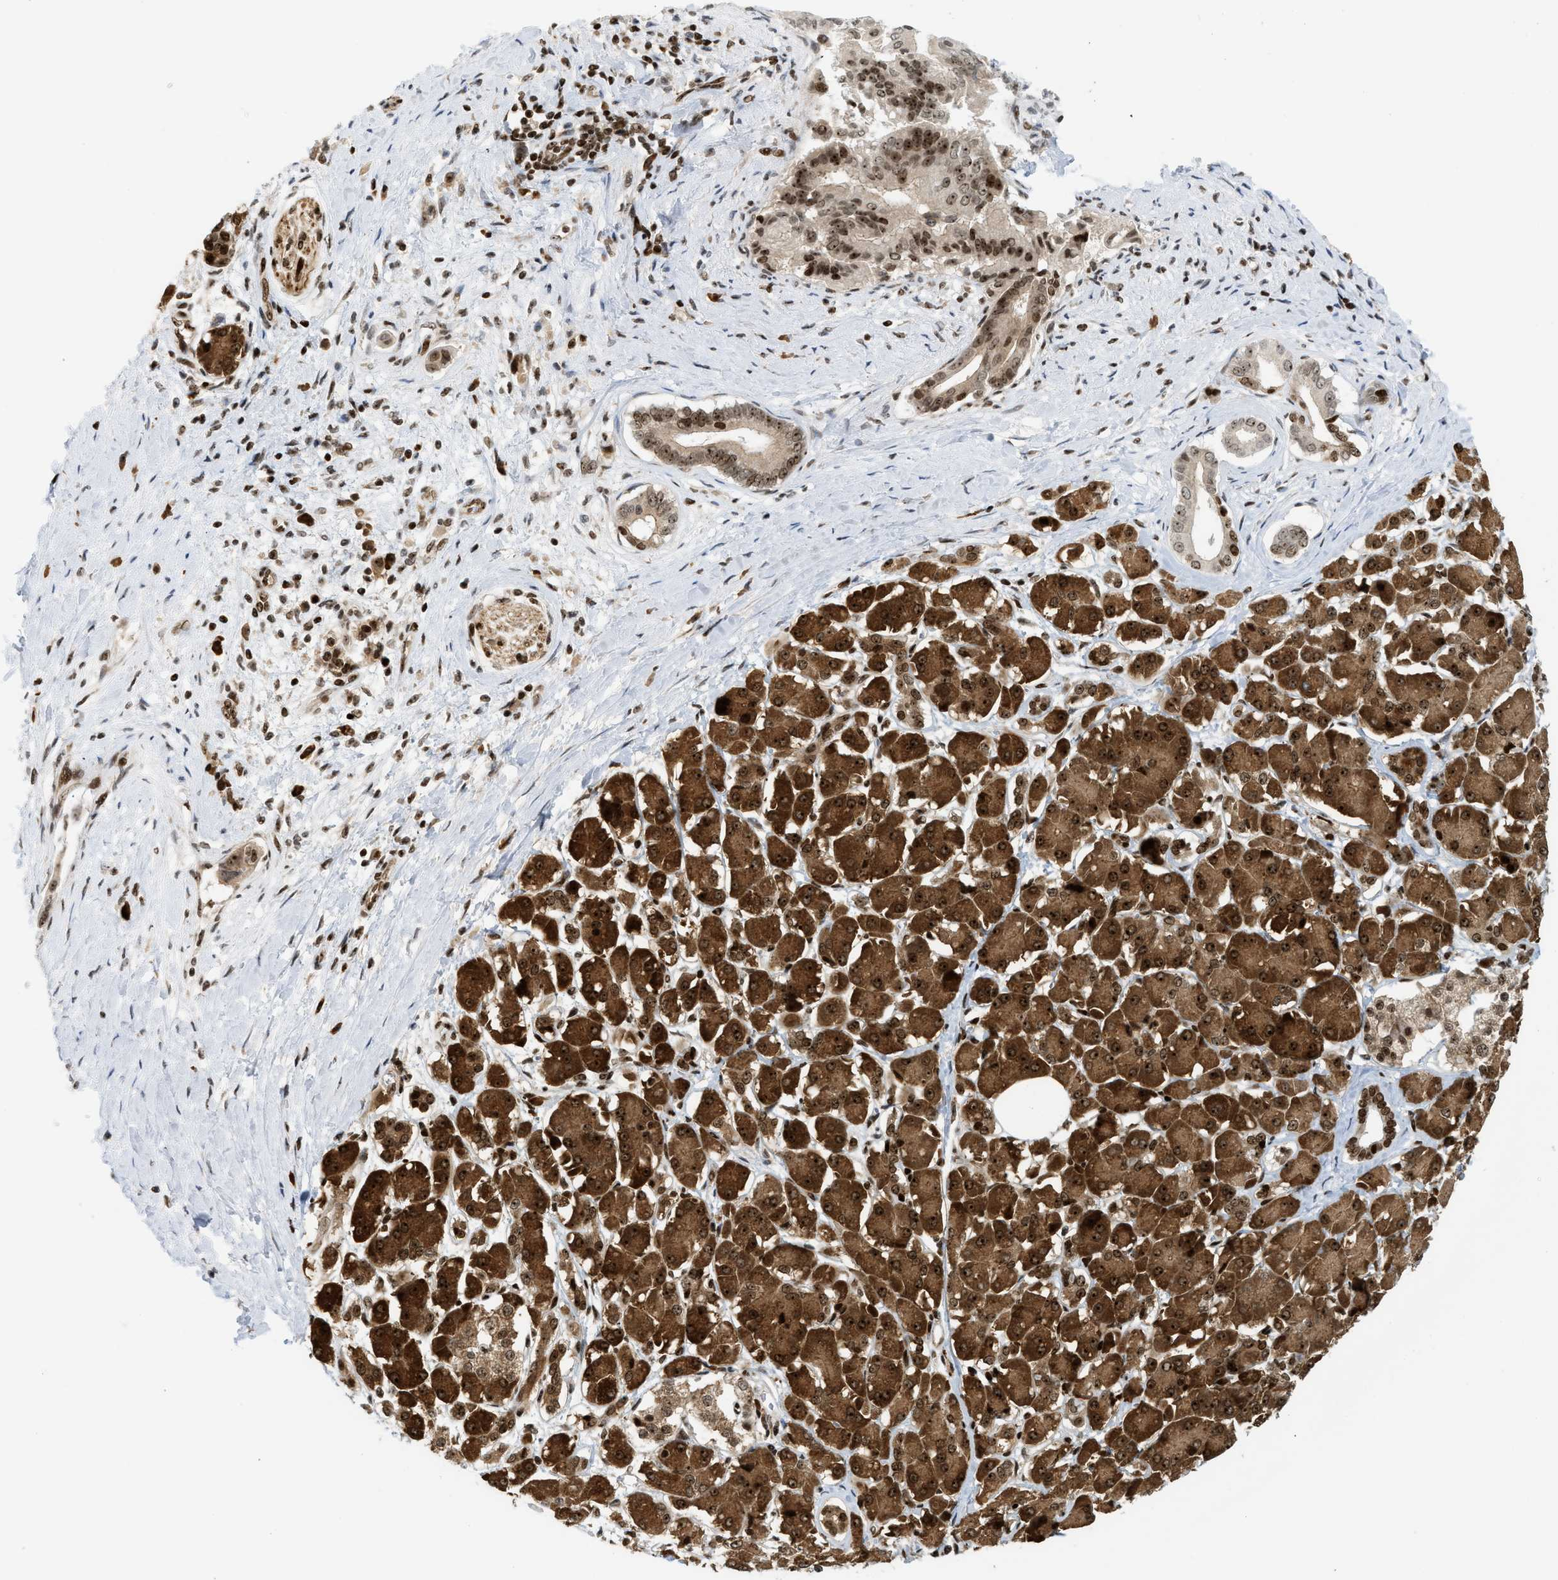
{"staining": {"intensity": "strong", "quantity": ">75%", "location": "cytoplasmic/membranous,nuclear"}, "tissue": "pancreatic cancer", "cell_type": "Tumor cells", "image_type": "cancer", "snomed": [{"axis": "morphology", "description": "Adenocarcinoma, NOS"}, {"axis": "topography", "description": "Pancreas"}], "caption": "Human pancreatic cancer stained with a brown dye demonstrates strong cytoplasmic/membranous and nuclear positive staining in about >75% of tumor cells.", "gene": "ZNF22", "patient": {"sex": "male", "age": 55}}